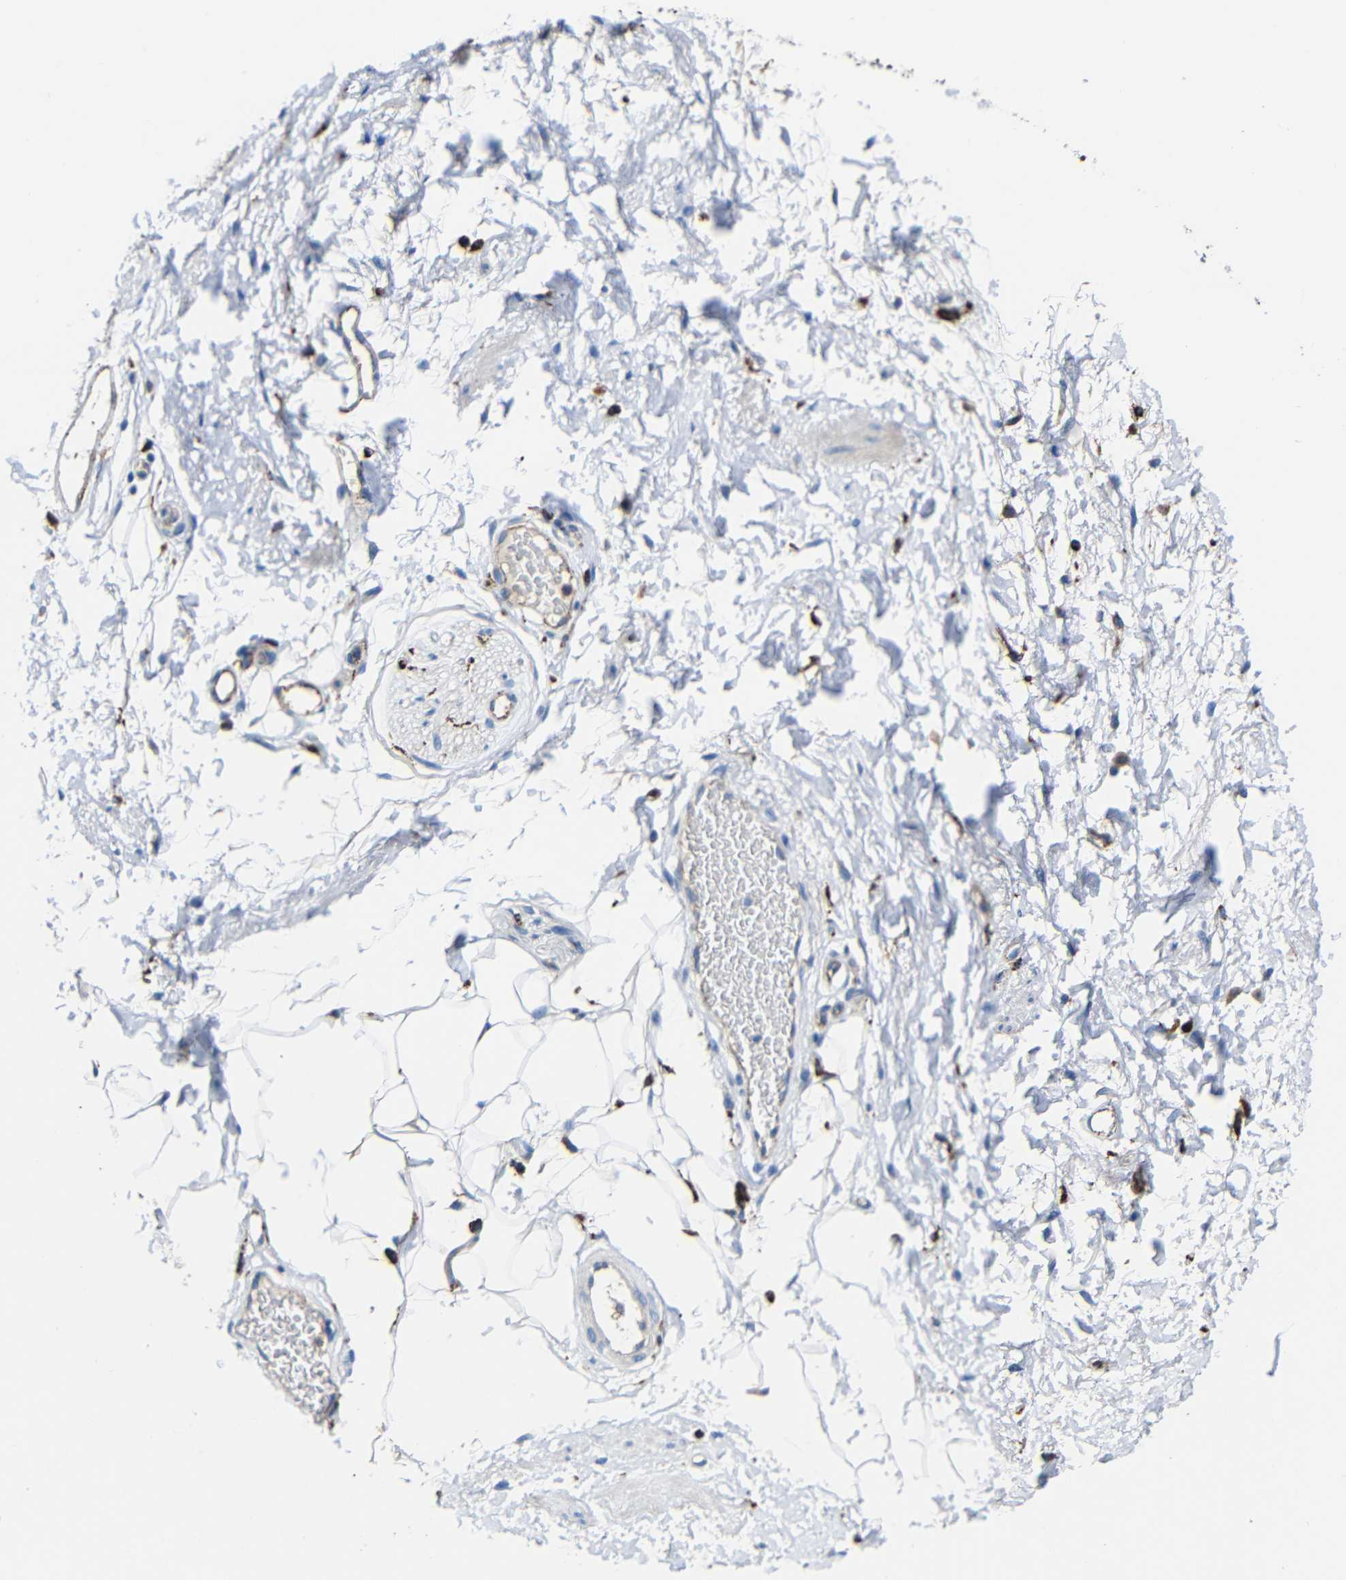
{"staining": {"intensity": "negative", "quantity": "none", "location": "none"}, "tissue": "adipose tissue", "cell_type": "Adipocytes", "image_type": "normal", "snomed": [{"axis": "morphology", "description": "Normal tissue, NOS"}, {"axis": "topography", "description": "Soft tissue"}, {"axis": "topography", "description": "Peripheral nerve tissue"}], "caption": "Adipose tissue was stained to show a protein in brown. There is no significant staining in adipocytes. (DAB (3,3'-diaminobenzidine) immunohistochemistry, high magnification).", "gene": "HLA", "patient": {"sex": "female", "age": 71}}